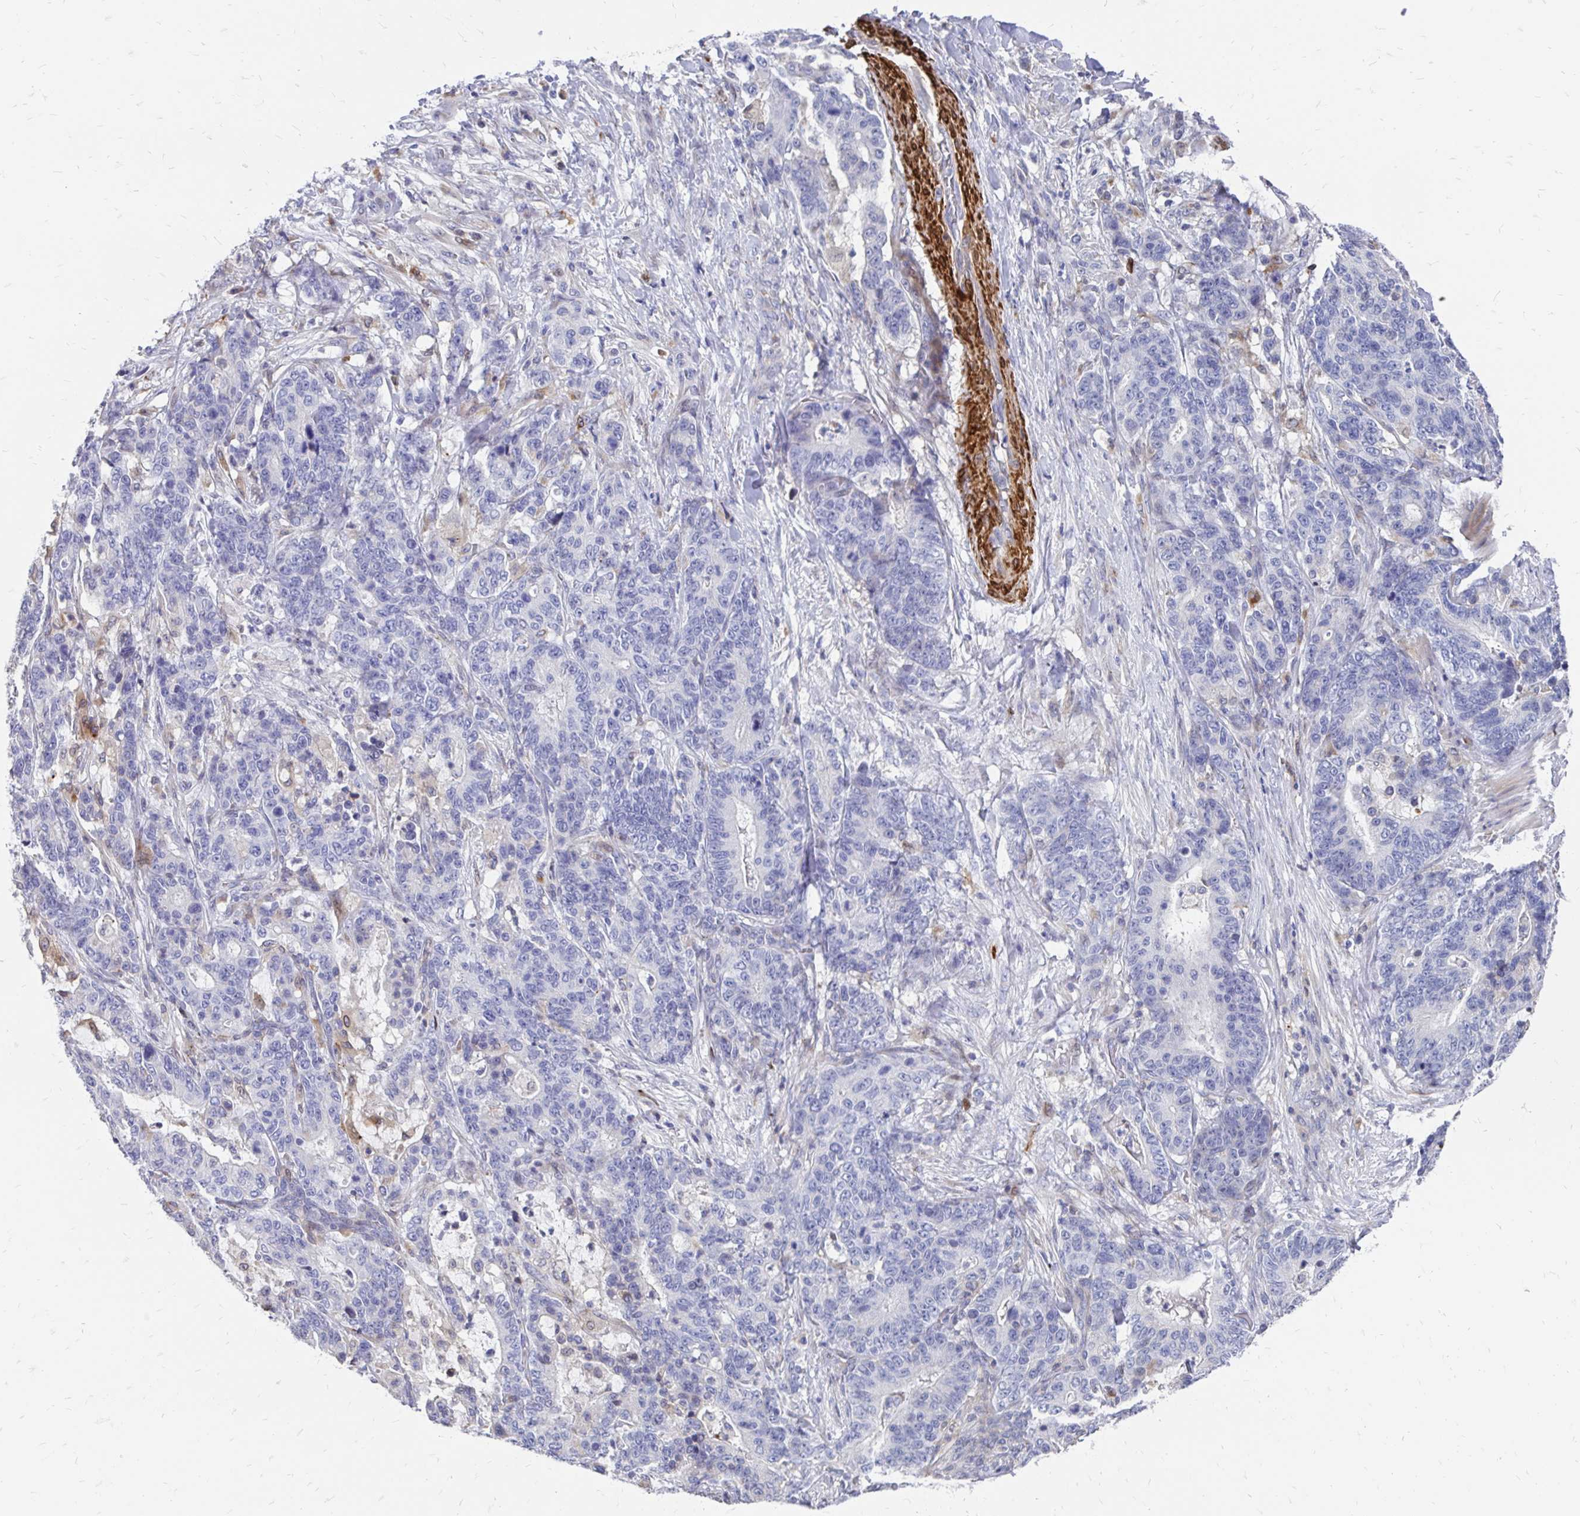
{"staining": {"intensity": "negative", "quantity": "none", "location": "none"}, "tissue": "stomach cancer", "cell_type": "Tumor cells", "image_type": "cancer", "snomed": [{"axis": "morphology", "description": "Normal tissue, NOS"}, {"axis": "morphology", "description": "Adenocarcinoma, NOS"}, {"axis": "topography", "description": "Stomach"}], "caption": "Stomach adenocarcinoma was stained to show a protein in brown. There is no significant positivity in tumor cells.", "gene": "CDKL1", "patient": {"sex": "female", "age": 64}}